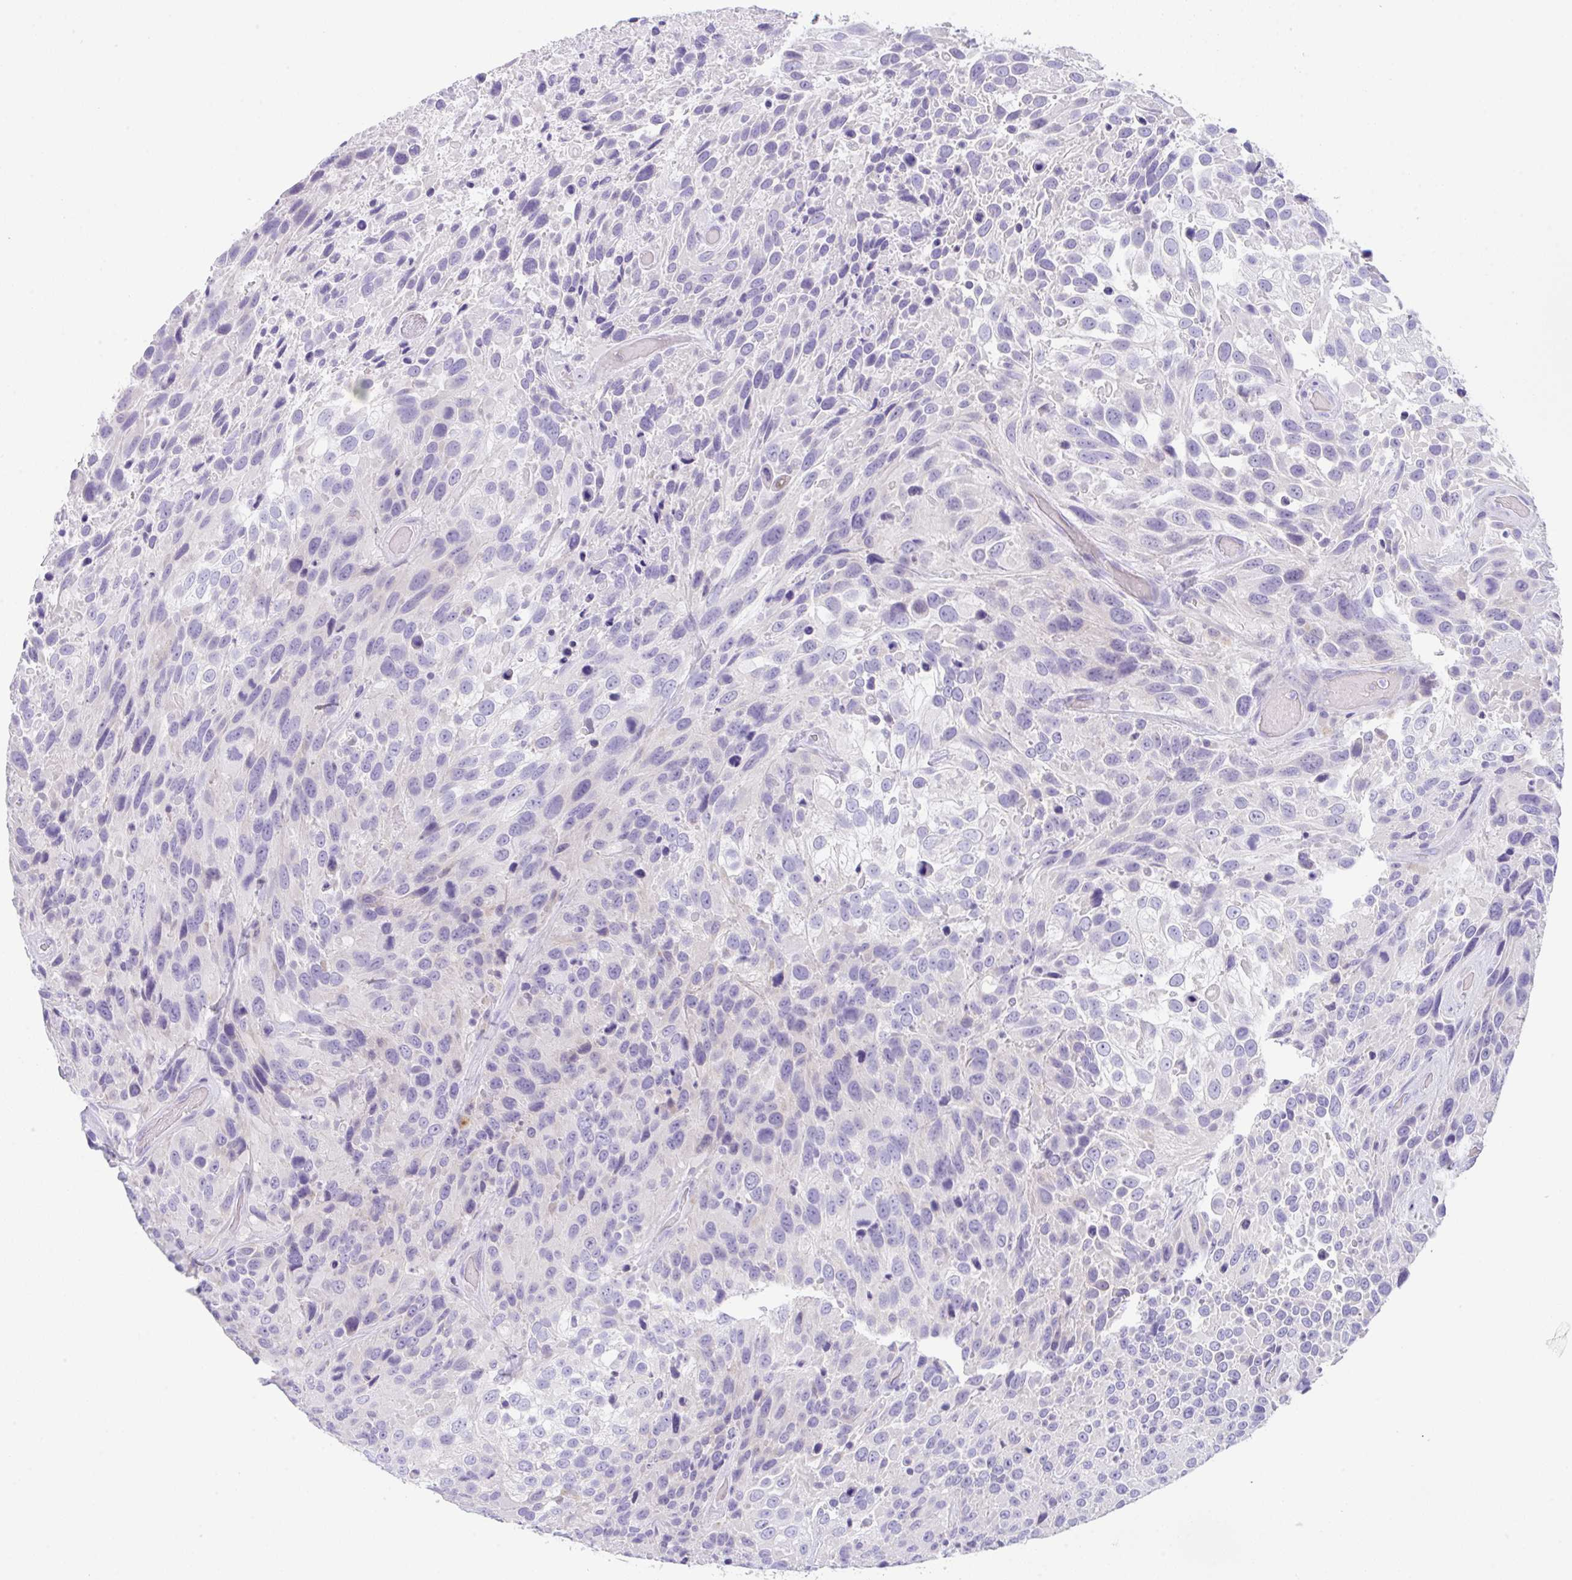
{"staining": {"intensity": "negative", "quantity": "none", "location": "none"}, "tissue": "urothelial cancer", "cell_type": "Tumor cells", "image_type": "cancer", "snomed": [{"axis": "morphology", "description": "Urothelial carcinoma, High grade"}, {"axis": "topography", "description": "Urinary bladder"}], "caption": "This is a histopathology image of IHC staining of urothelial cancer, which shows no positivity in tumor cells.", "gene": "TRAF4", "patient": {"sex": "female", "age": 70}}